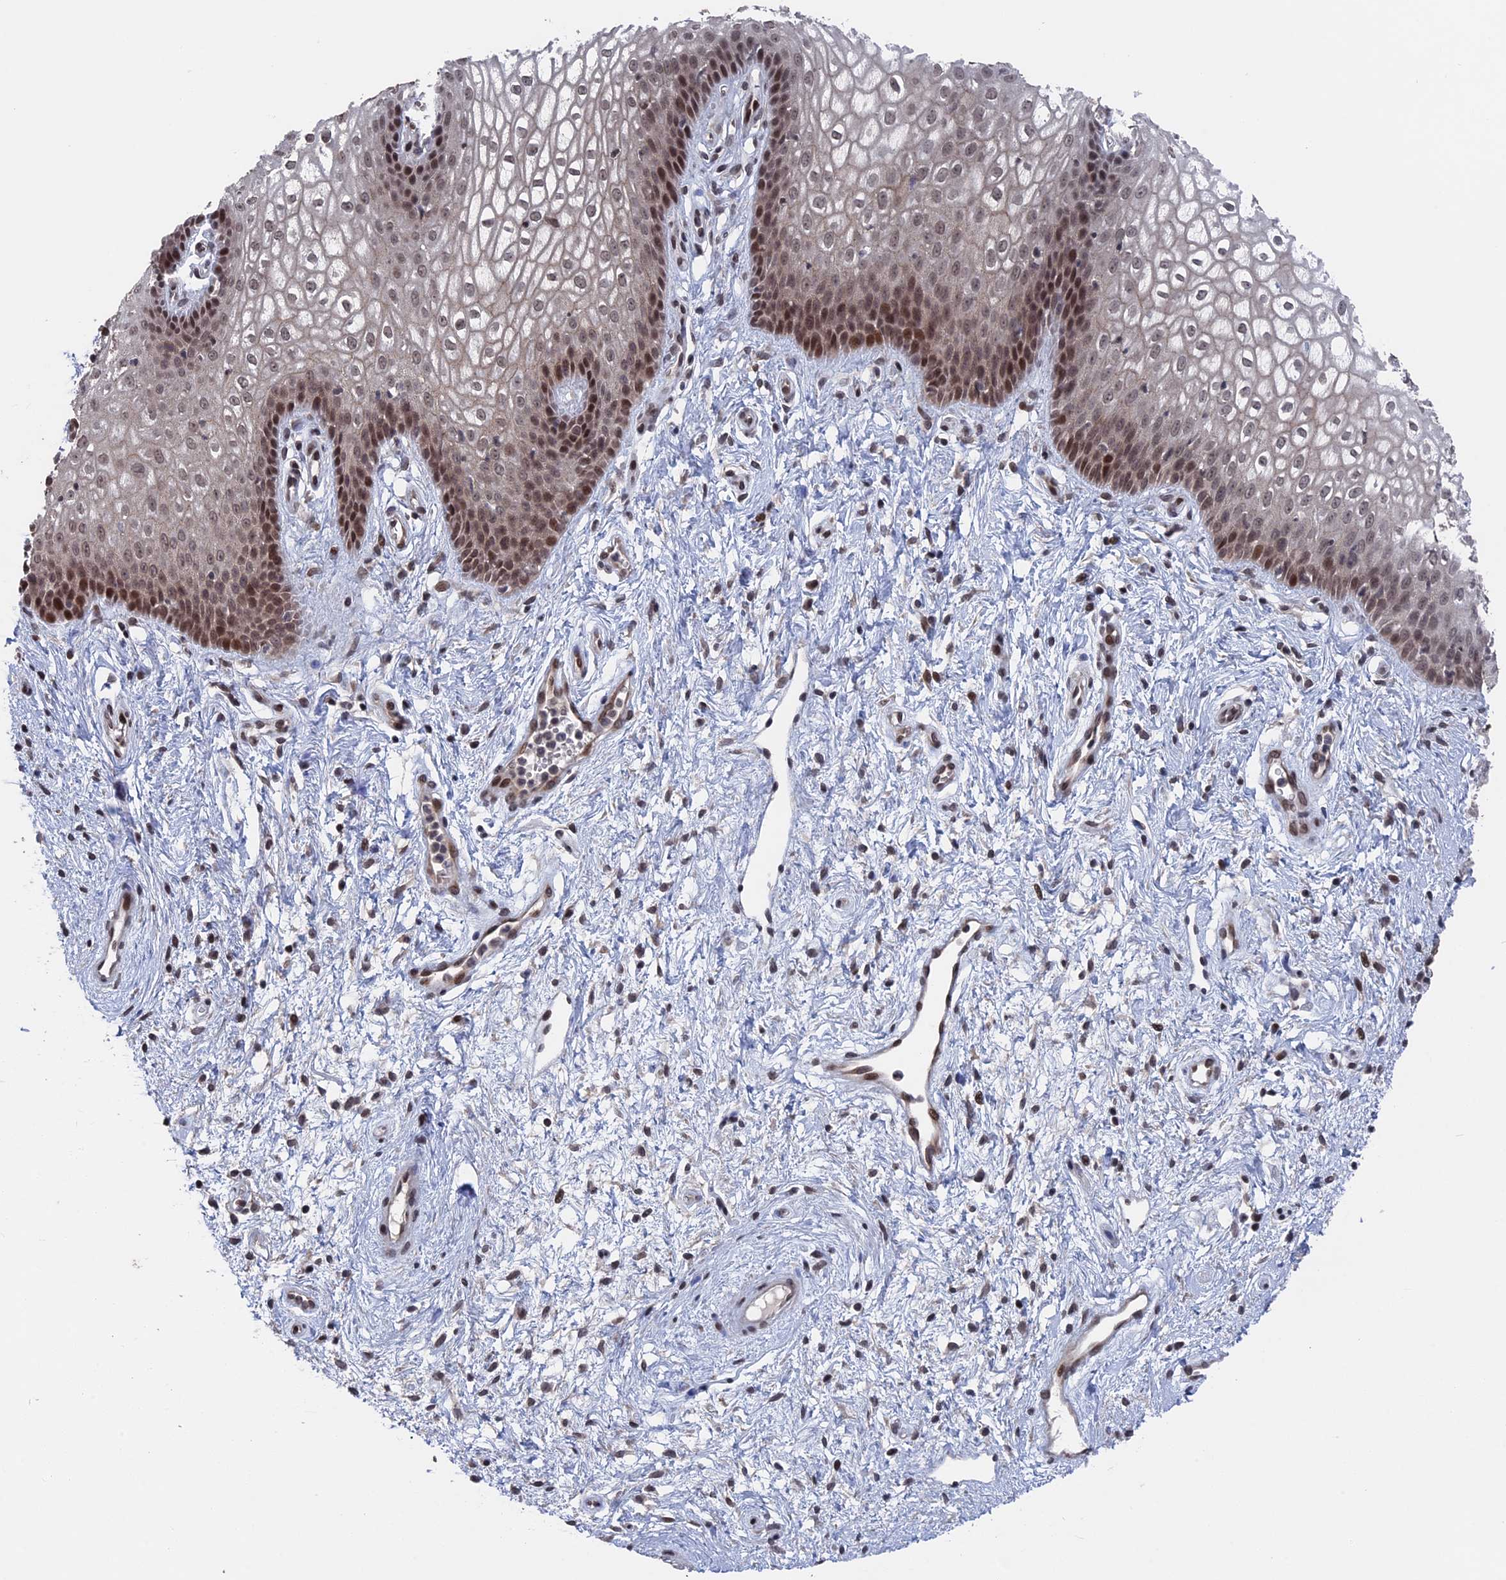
{"staining": {"intensity": "moderate", "quantity": "25%-75%", "location": "nuclear"}, "tissue": "vagina", "cell_type": "Squamous epithelial cells", "image_type": "normal", "snomed": [{"axis": "morphology", "description": "Normal tissue, NOS"}, {"axis": "topography", "description": "Vagina"}], "caption": "A high-resolution image shows immunohistochemistry staining of unremarkable vagina, which exhibits moderate nuclear staining in approximately 25%-75% of squamous epithelial cells.", "gene": "NR2C2AP", "patient": {"sex": "female", "age": 34}}